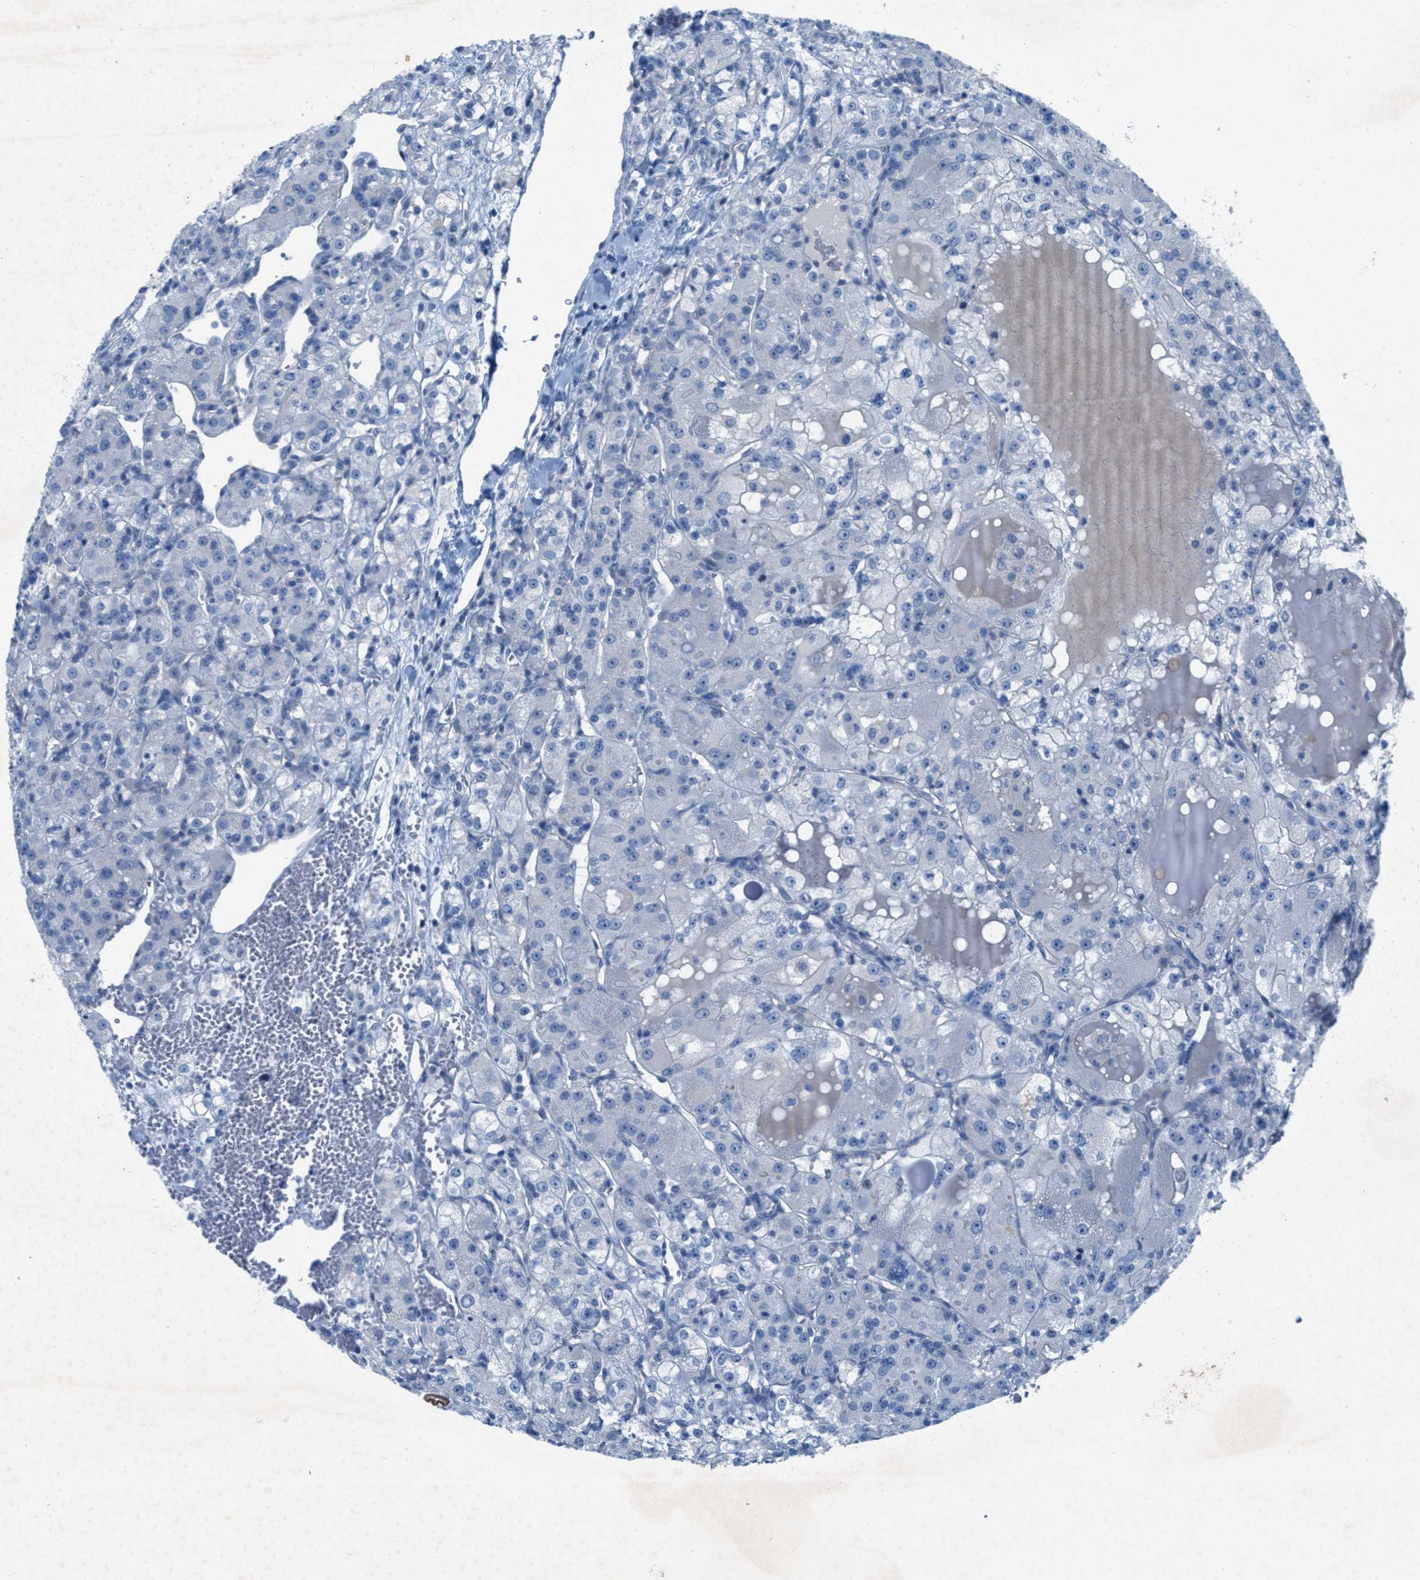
{"staining": {"intensity": "negative", "quantity": "none", "location": "none"}, "tissue": "renal cancer", "cell_type": "Tumor cells", "image_type": "cancer", "snomed": [{"axis": "morphology", "description": "Normal tissue, NOS"}, {"axis": "morphology", "description": "Adenocarcinoma, NOS"}, {"axis": "topography", "description": "Kidney"}], "caption": "The immunohistochemistry (IHC) image has no significant positivity in tumor cells of renal cancer (adenocarcinoma) tissue.", "gene": "GALNT17", "patient": {"sex": "male", "age": 61}}